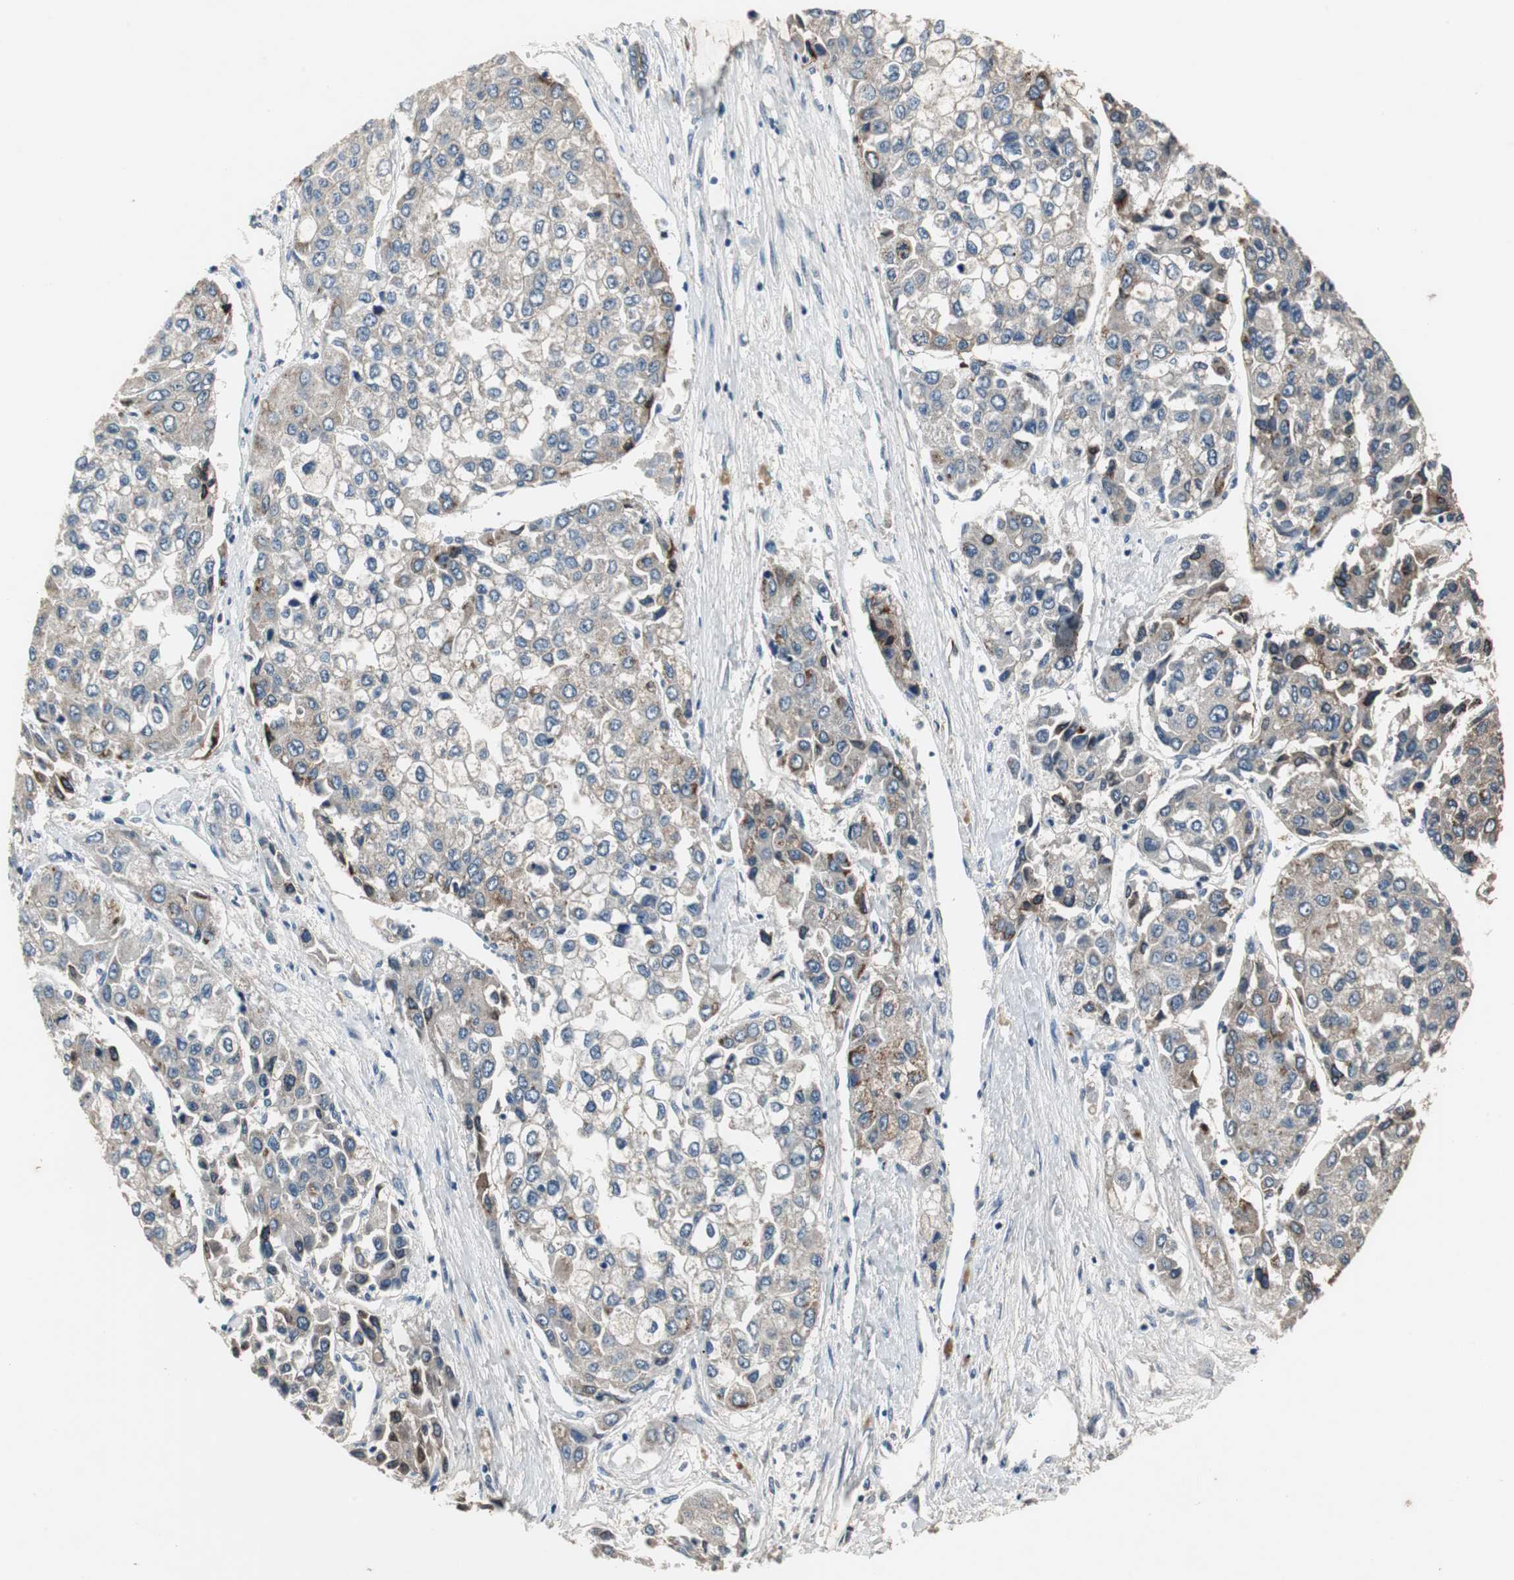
{"staining": {"intensity": "weak", "quantity": "<25%", "location": "cytoplasmic/membranous"}, "tissue": "liver cancer", "cell_type": "Tumor cells", "image_type": "cancer", "snomed": [{"axis": "morphology", "description": "Carcinoma, Hepatocellular, NOS"}, {"axis": "topography", "description": "Liver"}], "caption": "DAB immunohistochemical staining of human liver cancer (hepatocellular carcinoma) shows no significant positivity in tumor cells.", "gene": "PTPRN2", "patient": {"sex": "female", "age": 66}}